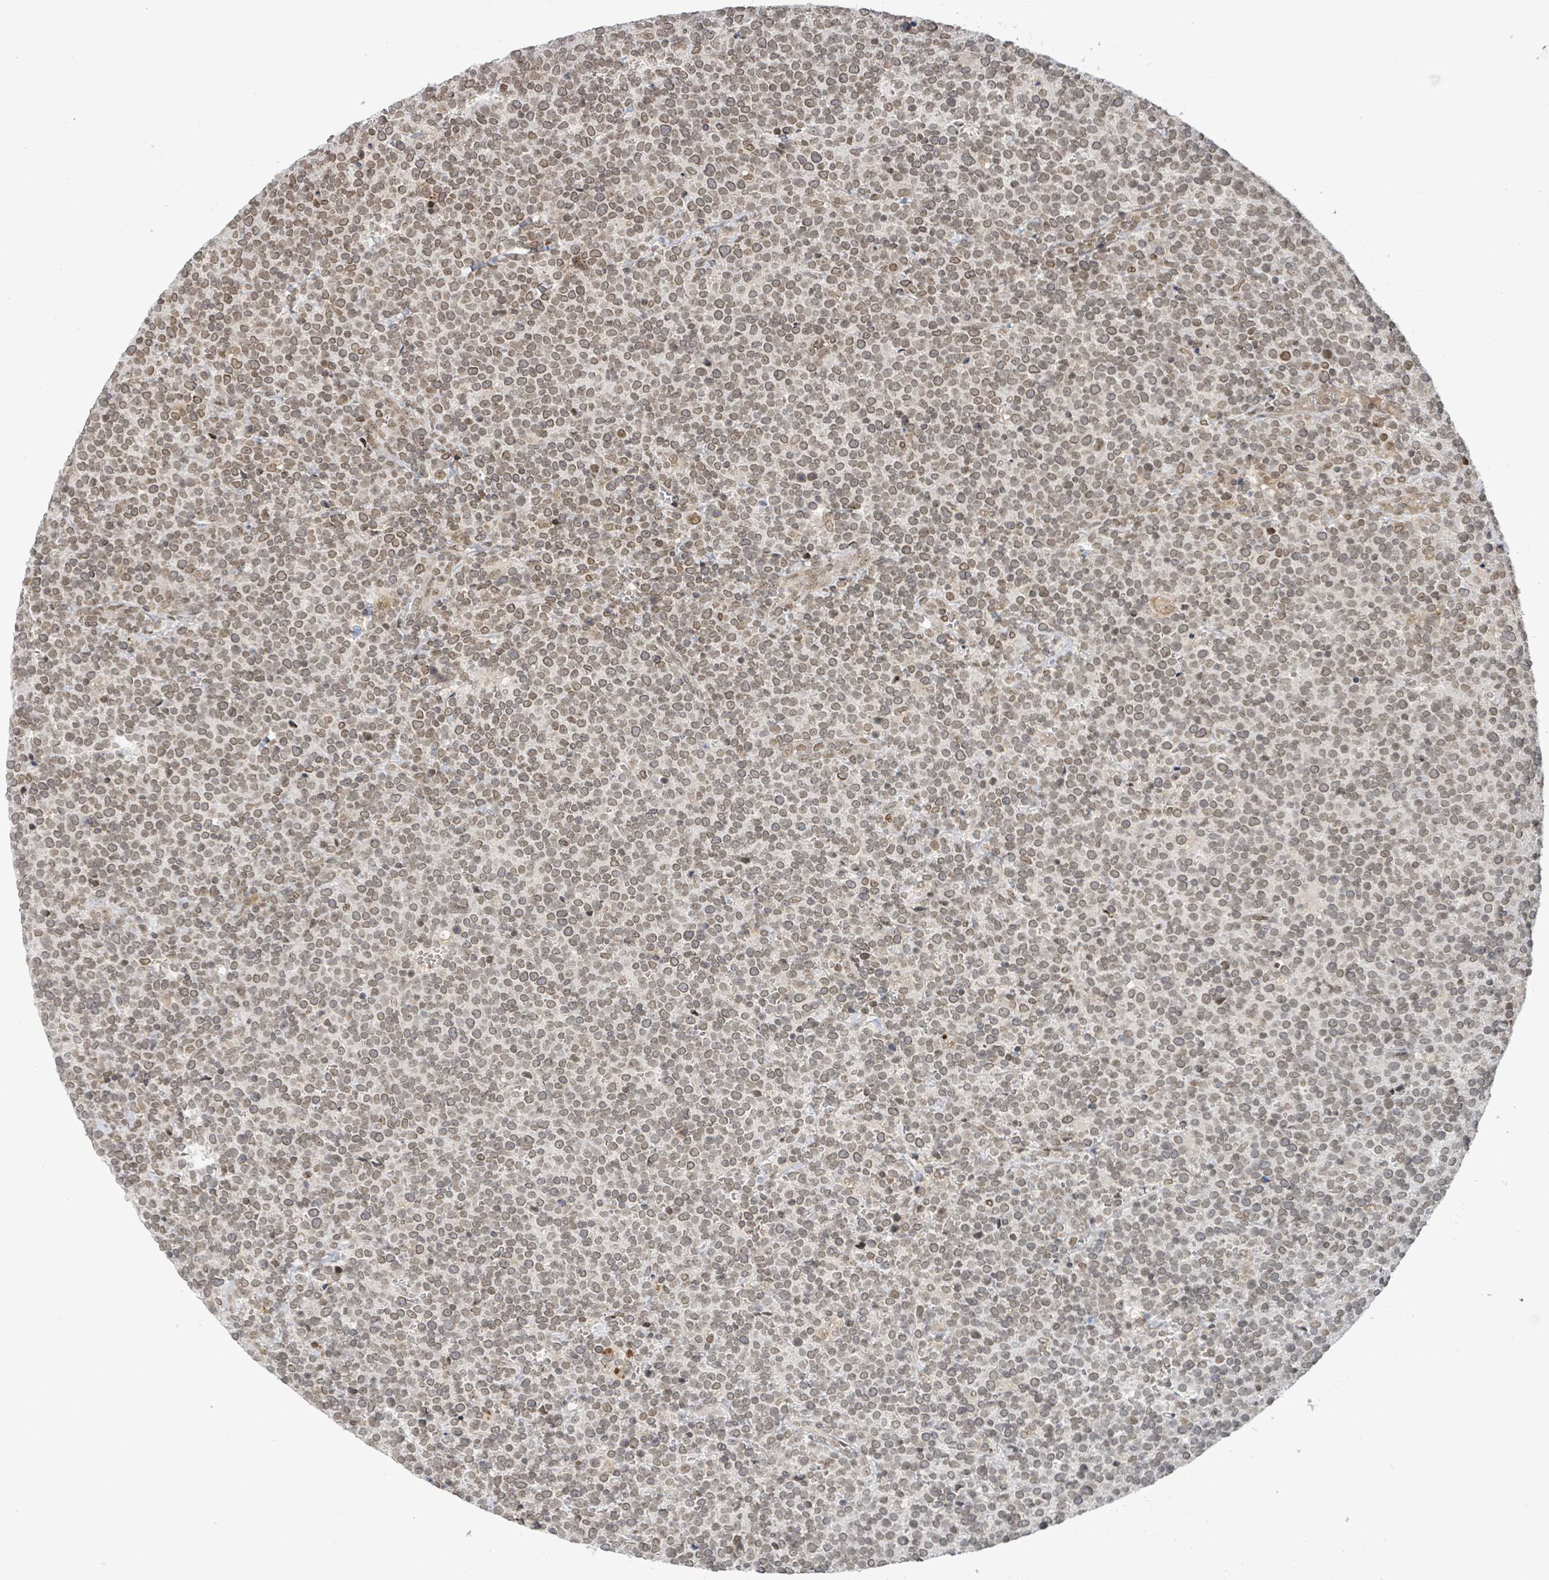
{"staining": {"intensity": "moderate", "quantity": ">75%", "location": "nuclear"}, "tissue": "lymphoma", "cell_type": "Tumor cells", "image_type": "cancer", "snomed": [{"axis": "morphology", "description": "Malignant lymphoma, non-Hodgkin's type, High grade"}, {"axis": "topography", "description": "Lymph node"}], "caption": "Immunohistochemical staining of human high-grade malignant lymphoma, non-Hodgkin's type shows moderate nuclear protein expression in approximately >75% of tumor cells.", "gene": "SBF2", "patient": {"sex": "male", "age": 61}}